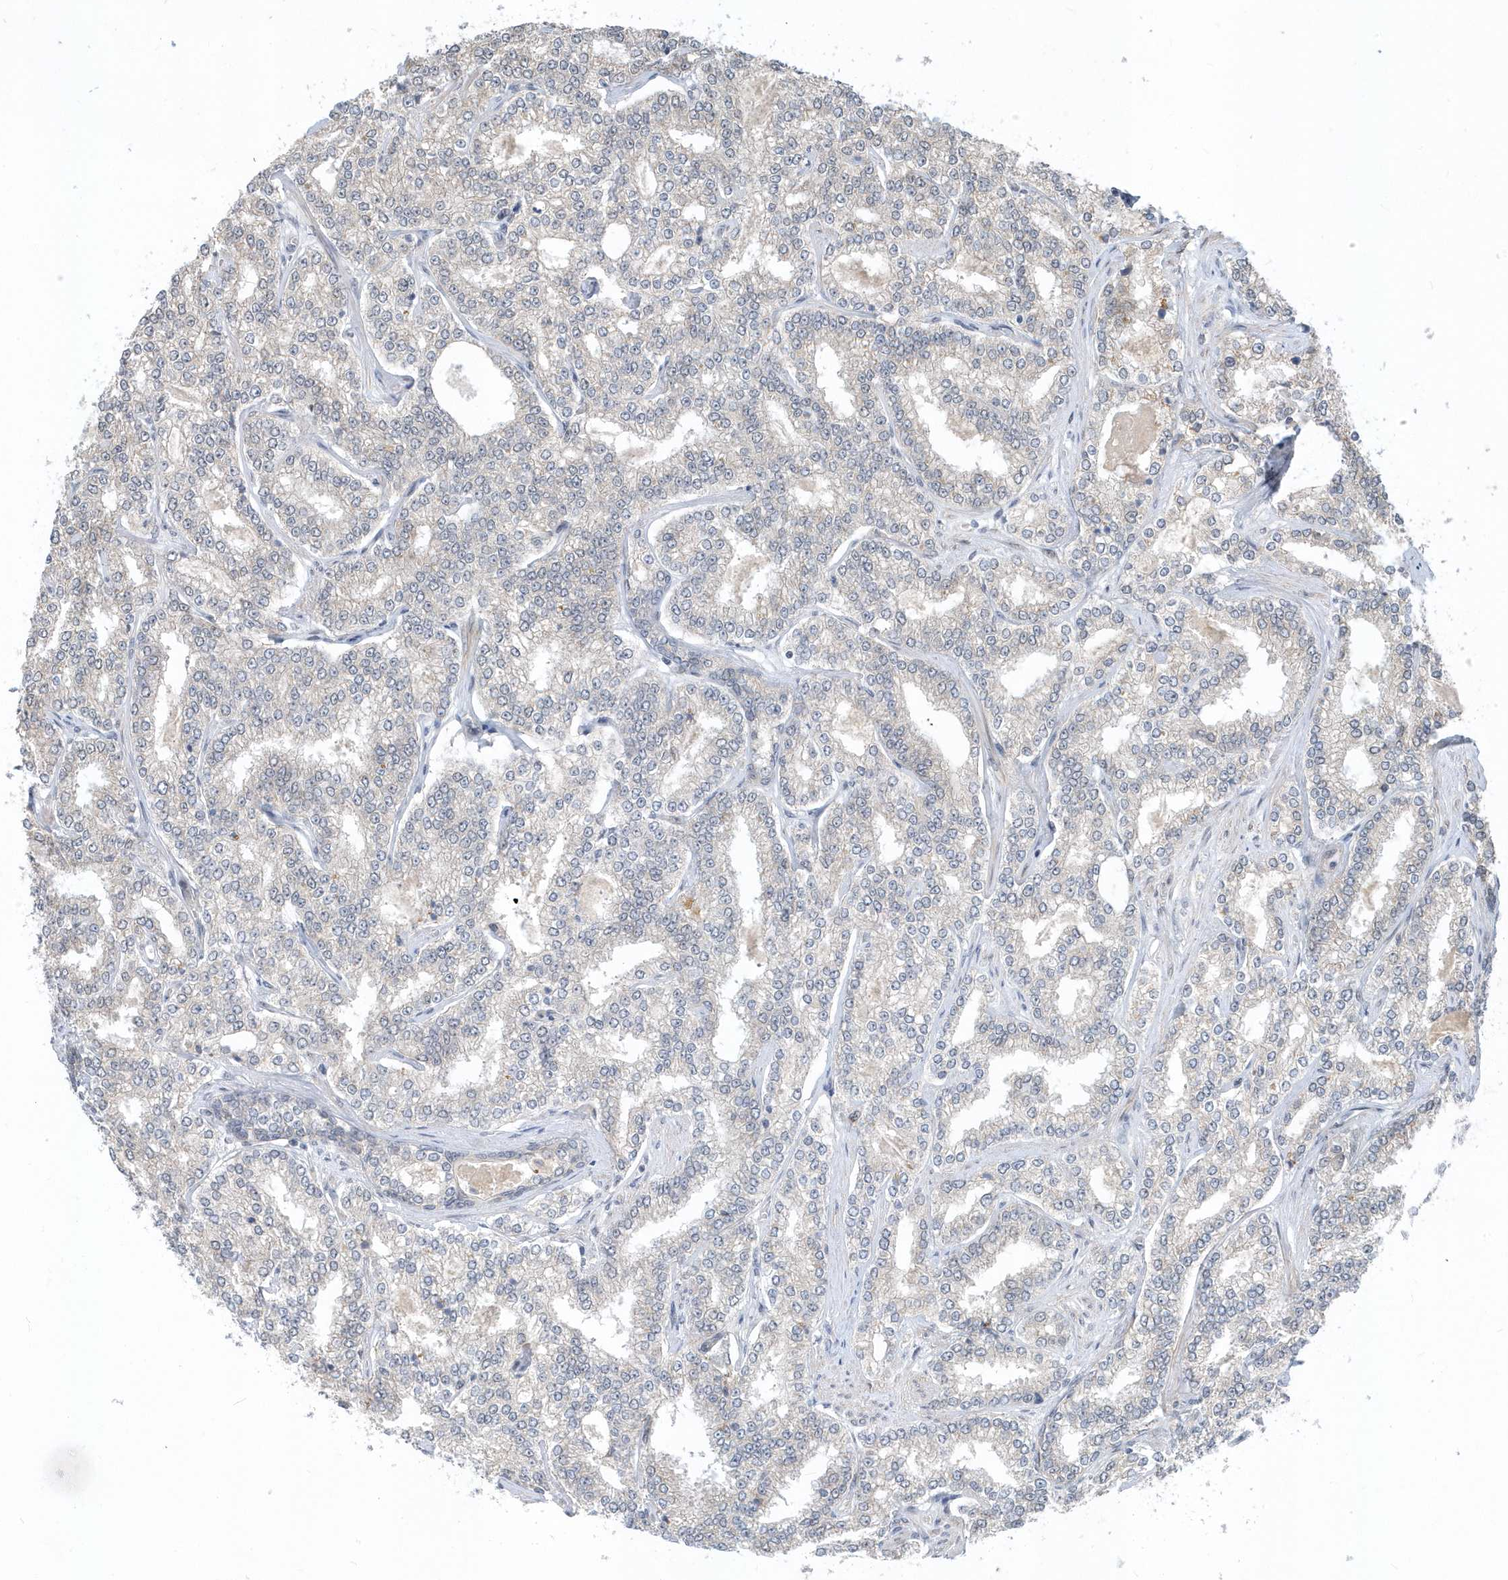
{"staining": {"intensity": "negative", "quantity": "none", "location": "none"}, "tissue": "prostate cancer", "cell_type": "Tumor cells", "image_type": "cancer", "snomed": [{"axis": "morphology", "description": "Normal tissue, NOS"}, {"axis": "morphology", "description": "Adenocarcinoma, High grade"}, {"axis": "topography", "description": "Prostate"}], "caption": "DAB immunohistochemical staining of prostate cancer (adenocarcinoma (high-grade)) reveals no significant staining in tumor cells.", "gene": "USP53", "patient": {"sex": "male", "age": 83}}